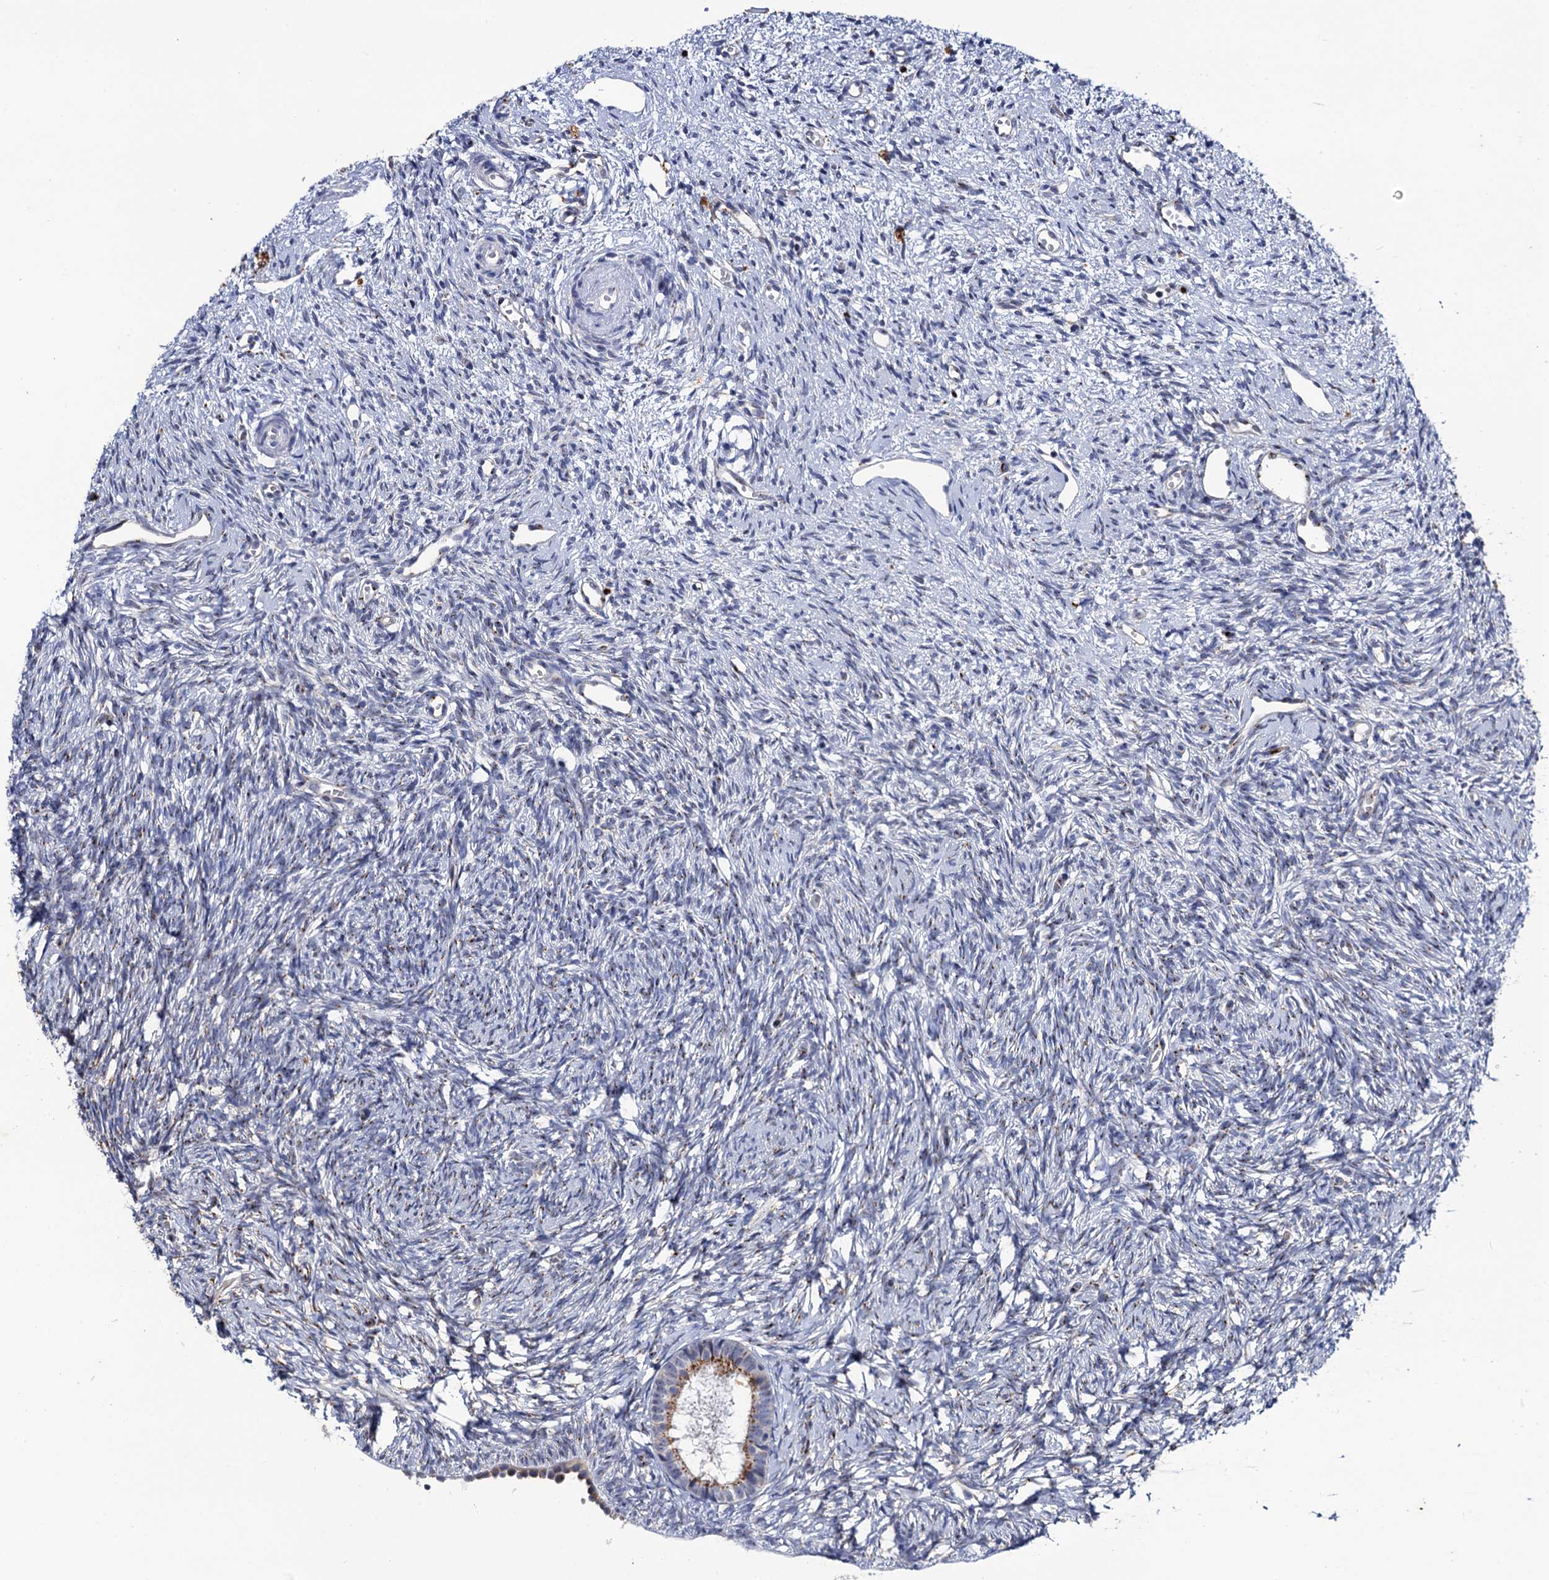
{"staining": {"intensity": "weak", "quantity": "25%-75%", "location": "cytoplasmic/membranous"}, "tissue": "ovary", "cell_type": "Follicle cells", "image_type": "normal", "snomed": [{"axis": "morphology", "description": "Normal tissue, NOS"}, {"axis": "topography", "description": "Ovary"}], "caption": "The micrograph exhibits a brown stain indicating the presence of a protein in the cytoplasmic/membranous of follicle cells in ovary. (DAB IHC with brightfield microscopy, high magnification).", "gene": "THAP2", "patient": {"sex": "female", "age": 51}}